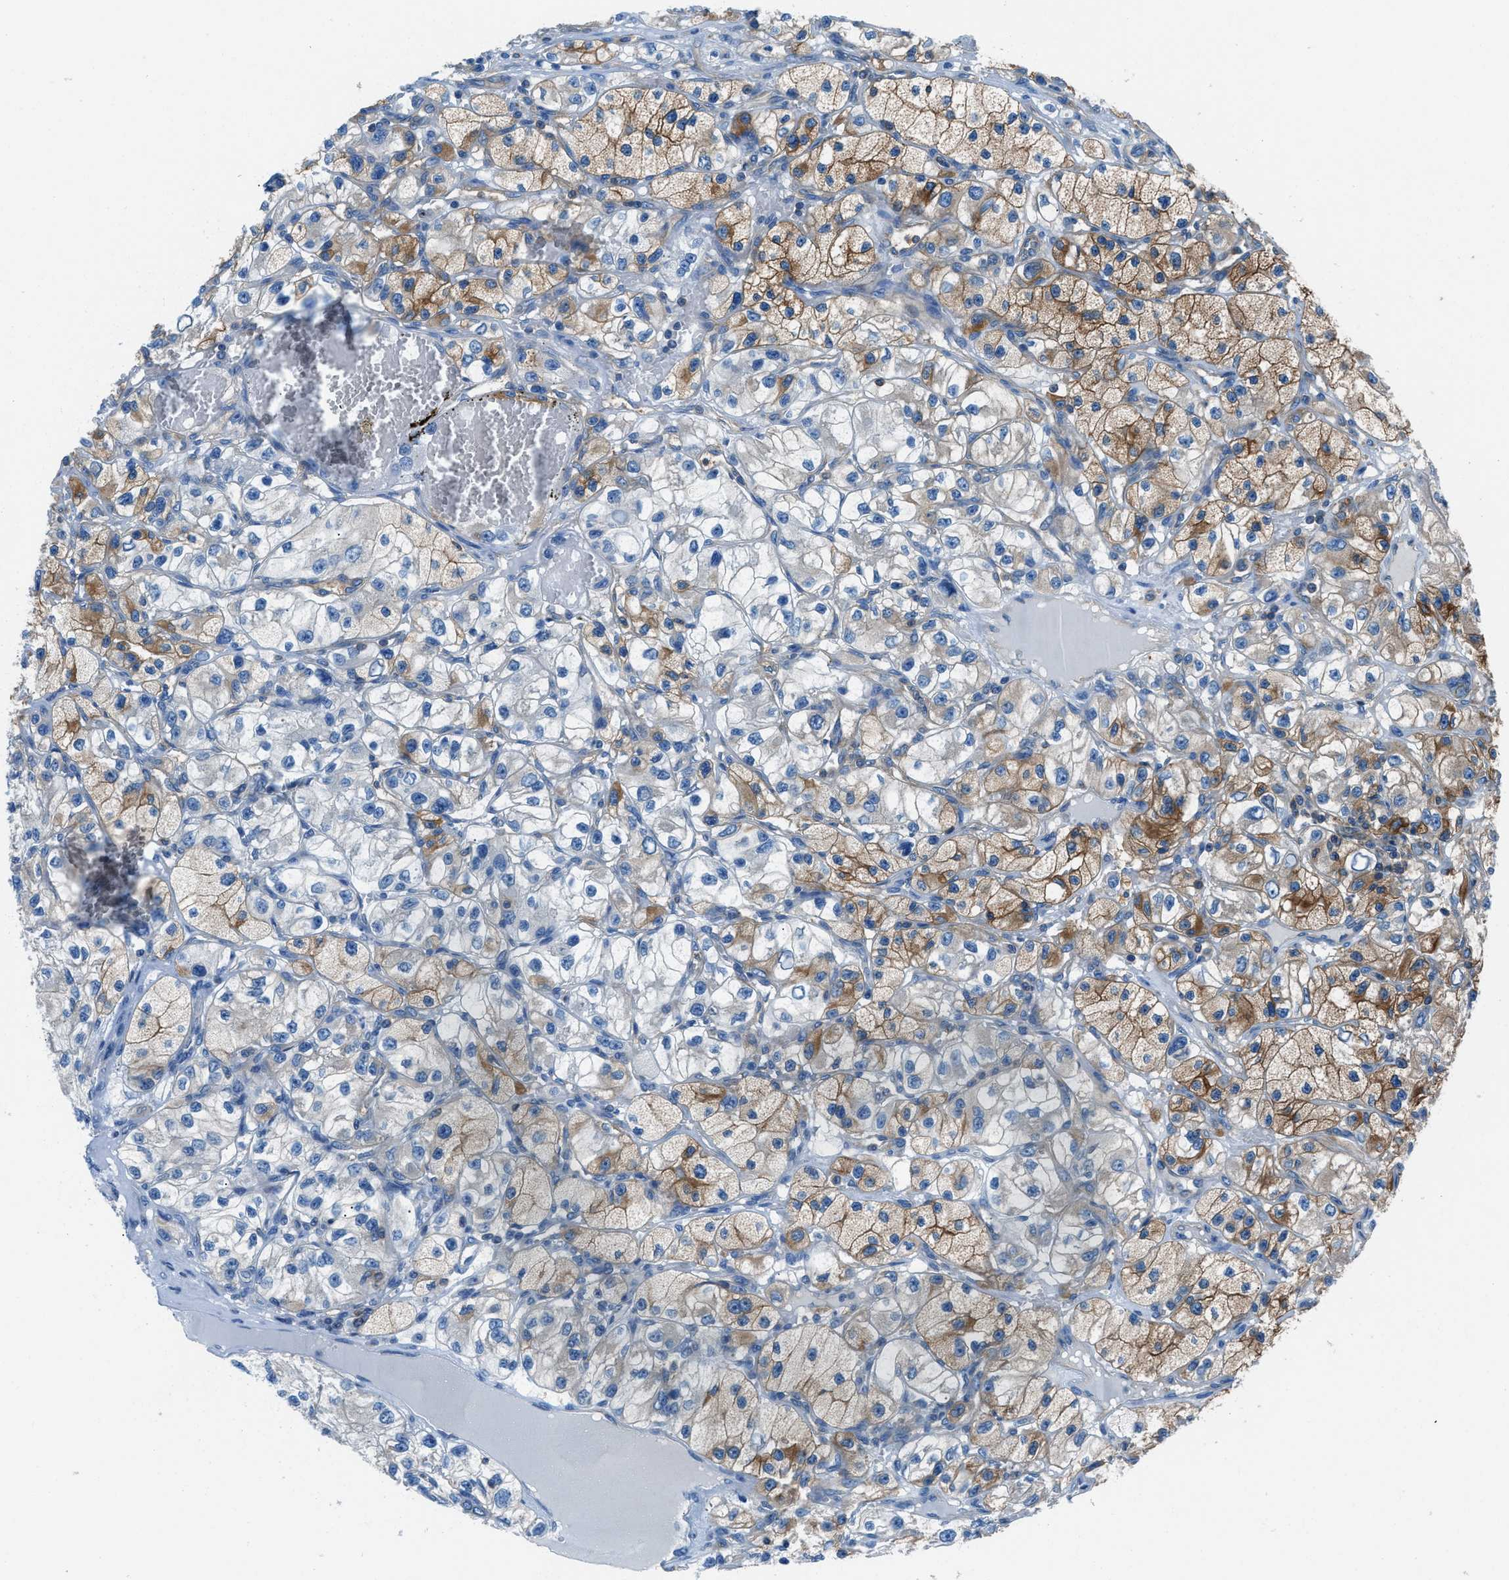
{"staining": {"intensity": "moderate", "quantity": "25%-75%", "location": "cytoplasmic/membranous"}, "tissue": "renal cancer", "cell_type": "Tumor cells", "image_type": "cancer", "snomed": [{"axis": "morphology", "description": "Adenocarcinoma, NOS"}, {"axis": "topography", "description": "Kidney"}], "caption": "DAB (3,3'-diaminobenzidine) immunohistochemical staining of human renal adenocarcinoma exhibits moderate cytoplasmic/membranous protein staining in about 25%-75% of tumor cells.", "gene": "SARS1", "patient": {"sex": "female", "age": 57}}